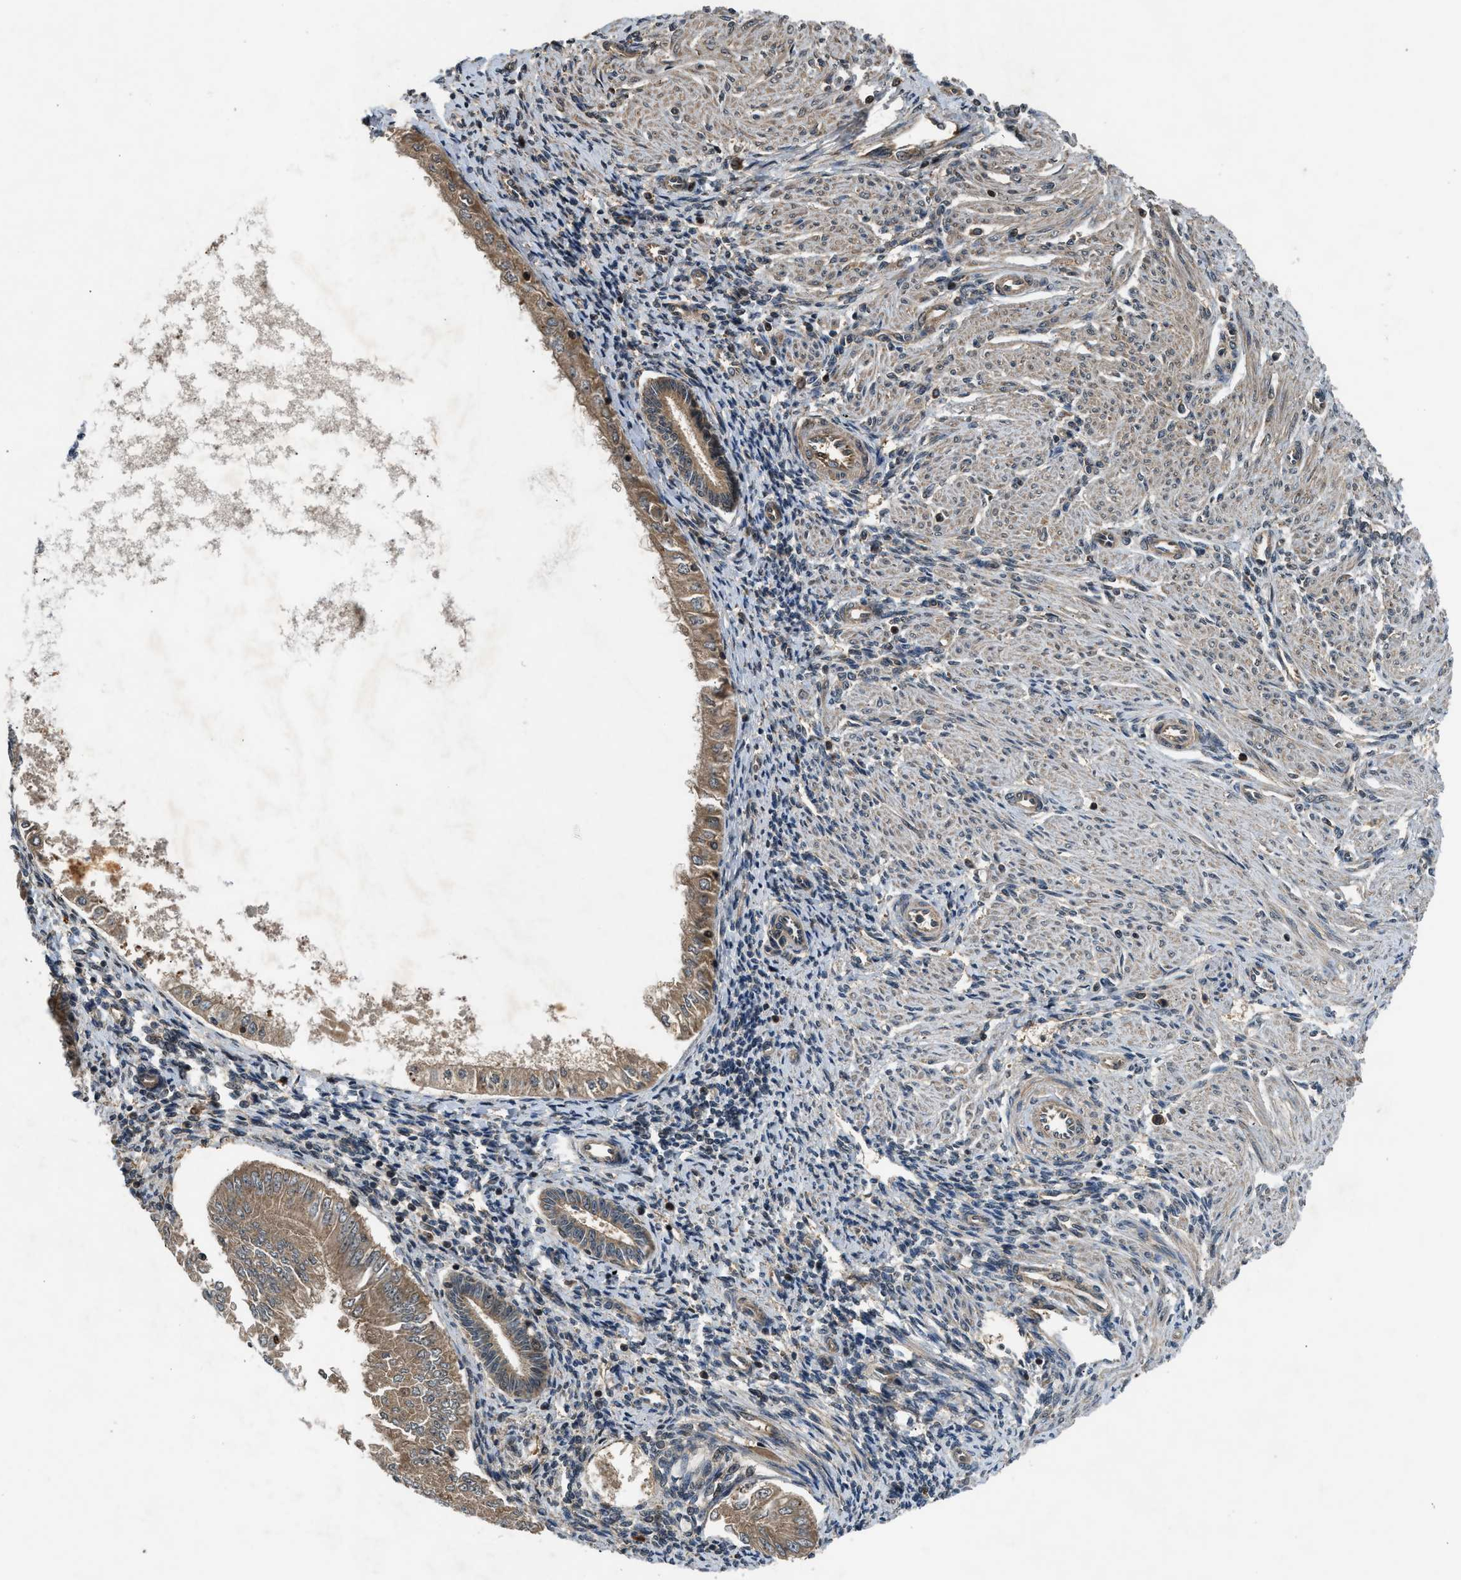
{"staining": {"intensity": "moderate", "quantity": ">75%", "location": "cytoplasmic/membranous"}, "tissue": "endometrial cancer", "cell_type": "Tumor cells", "image_type": "cancer", "snomed": [{"axis": "morphology", "description": "Normal tissue, NOS"}, {"axis": "morphology", "description": "Adenocarcinoma, NOS"}, {"axis": "topography", "description": "Endometrium"}], "caption": "The immunohistochemical stain shows moderate cytoplasmic/membranous expression in tumor cells of endometrial cancer (adenocarcinoma) tissue.", "gene": "RPS6KB1", "patient": {"sex": "female", "age": 53}}